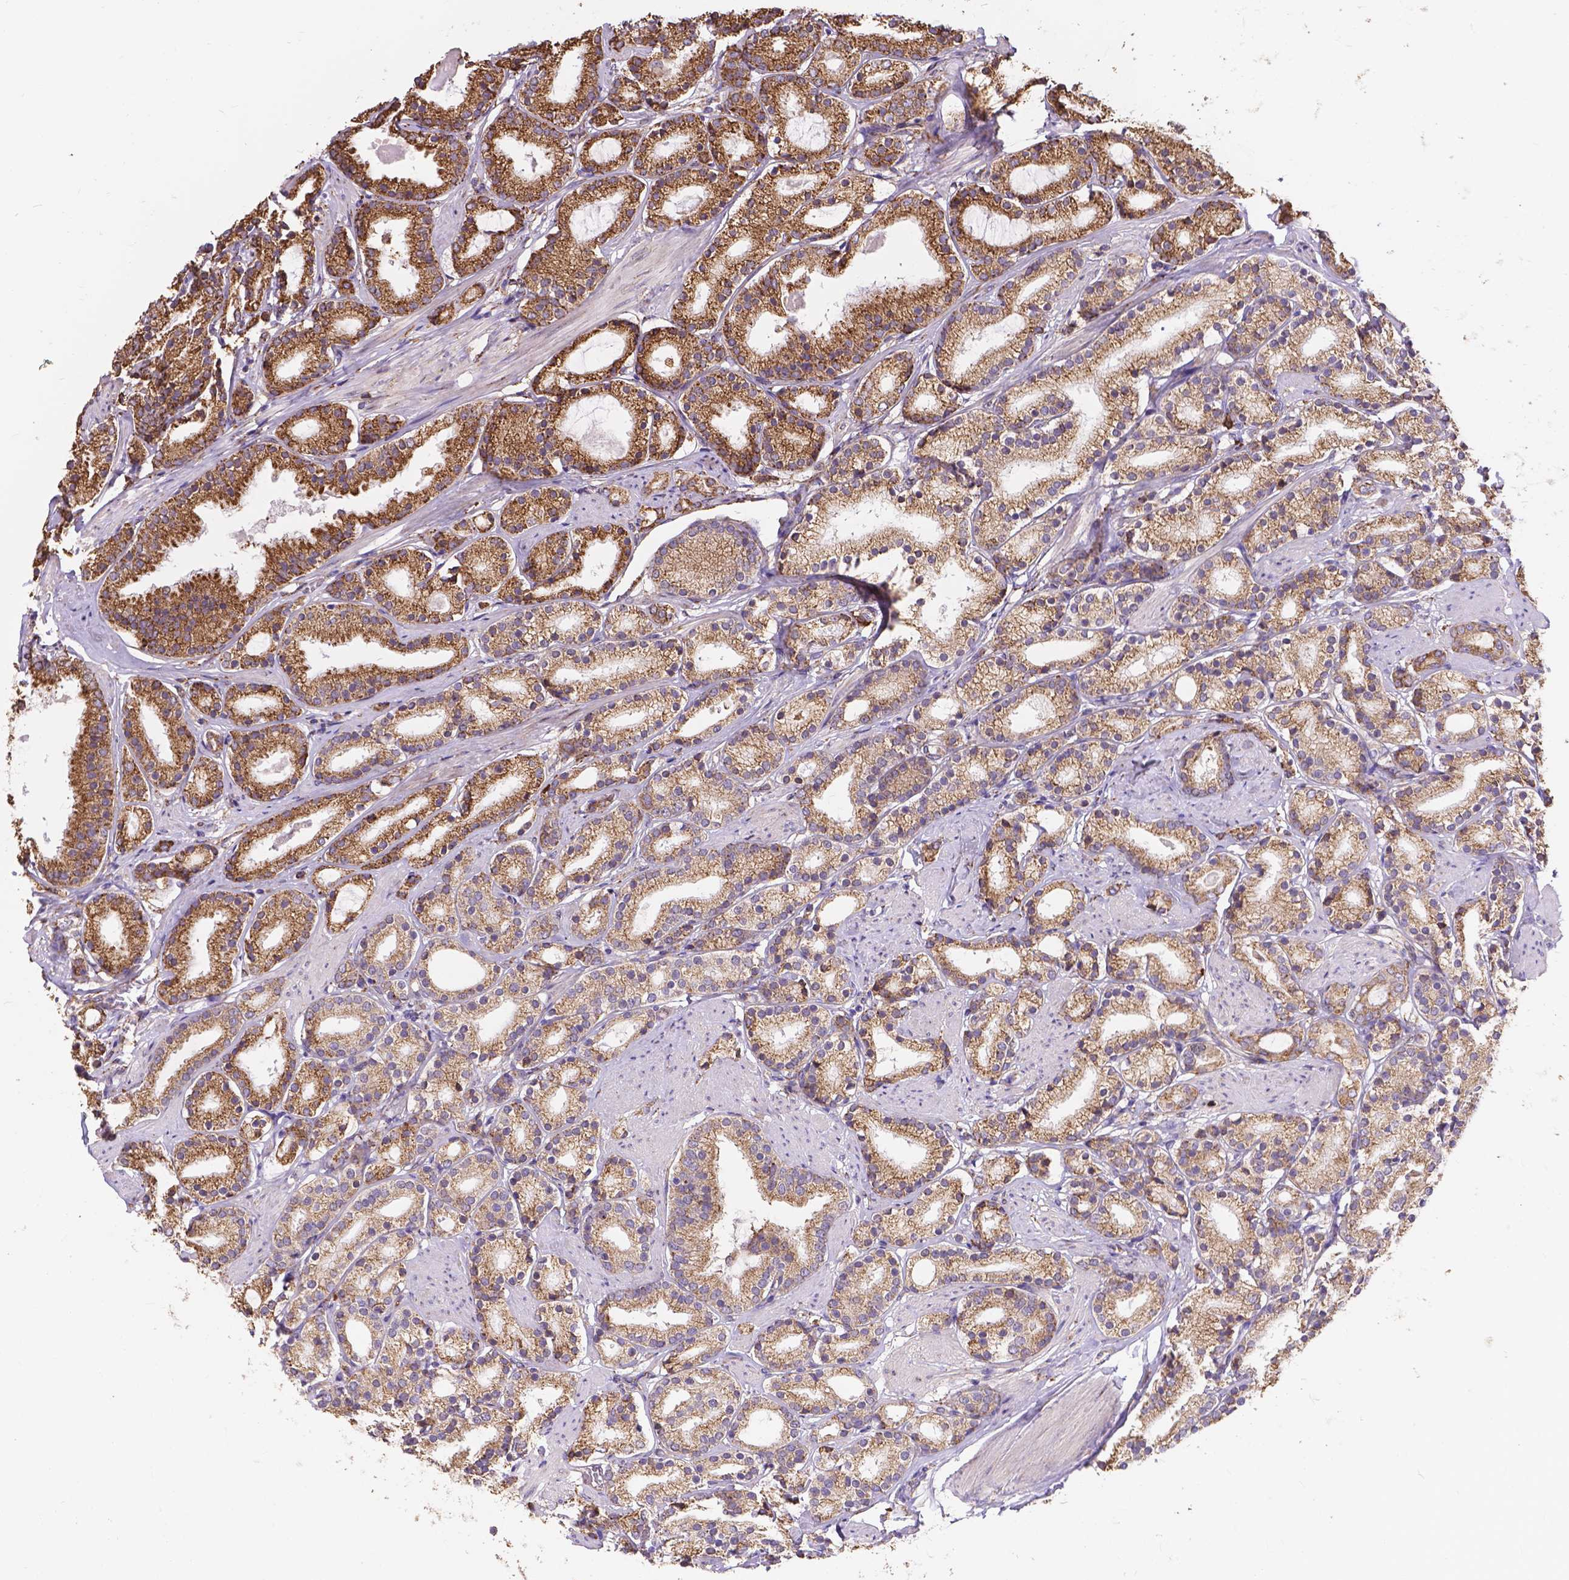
{"staining": {"intensity": "moderate", "quantity": ">75%", "location": "cytoplasmic/membranous"}, "tissue": "prostate cancer", "cell_type": "Tumor cells", "image_type": "cancer", "snomed": [{"axis": "morphology", "description": "Adenocarcinoma, High grade"}, {"axis": "topography", "description": "Prostate"}], "caption": "Immunohistochemistry of prostate cancer (high-grade adenocarcinoma) demonstrates medium levels of moderate cytoplasmic/membranous expression in about >75% of tumor cells.", "gene": "IPO11", "patient": {"sex": "male", "age": 63}}